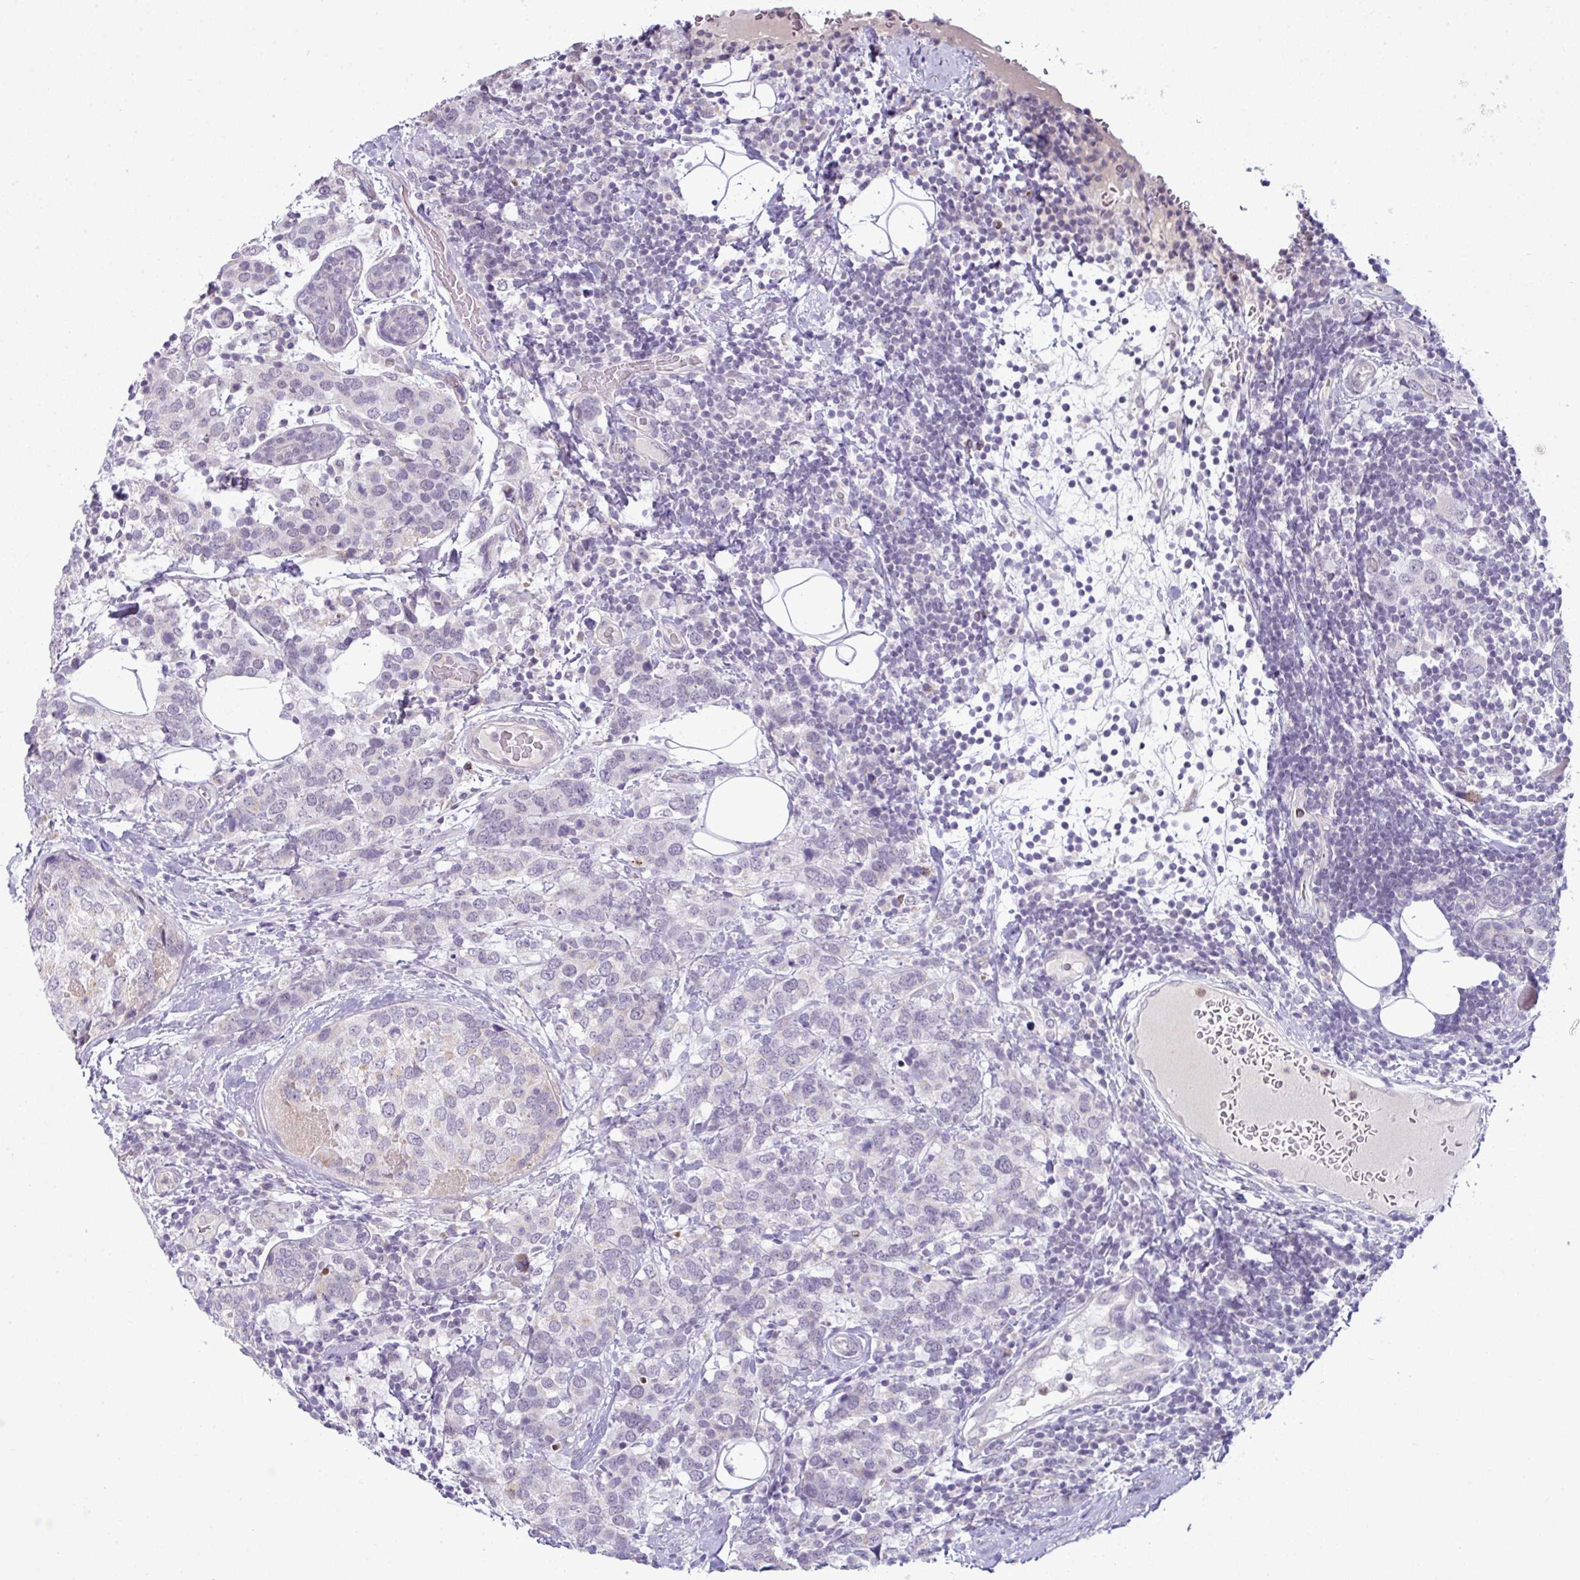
{"staining": {"intensity": "negative", "quantity": "none", "location": "none"}, "tissue": "breast cancer", "cell_type": "Tumor cells", "image_type": "cancer", "snomed": [{"axis": "morphology", "description": "Lobular carcinoma"}, {"axis": "topography", "description": "Breast"}], "caption": "Immunohistochemistry image of neoplastic tissue: breast lobular carcinoma stained with DAB (3,3'-diaminobenzidine) demonstrates no significant protein staining in tumor cells.", "gene": "HBEGF", "patient": {"sex": "female", "age": 59}}